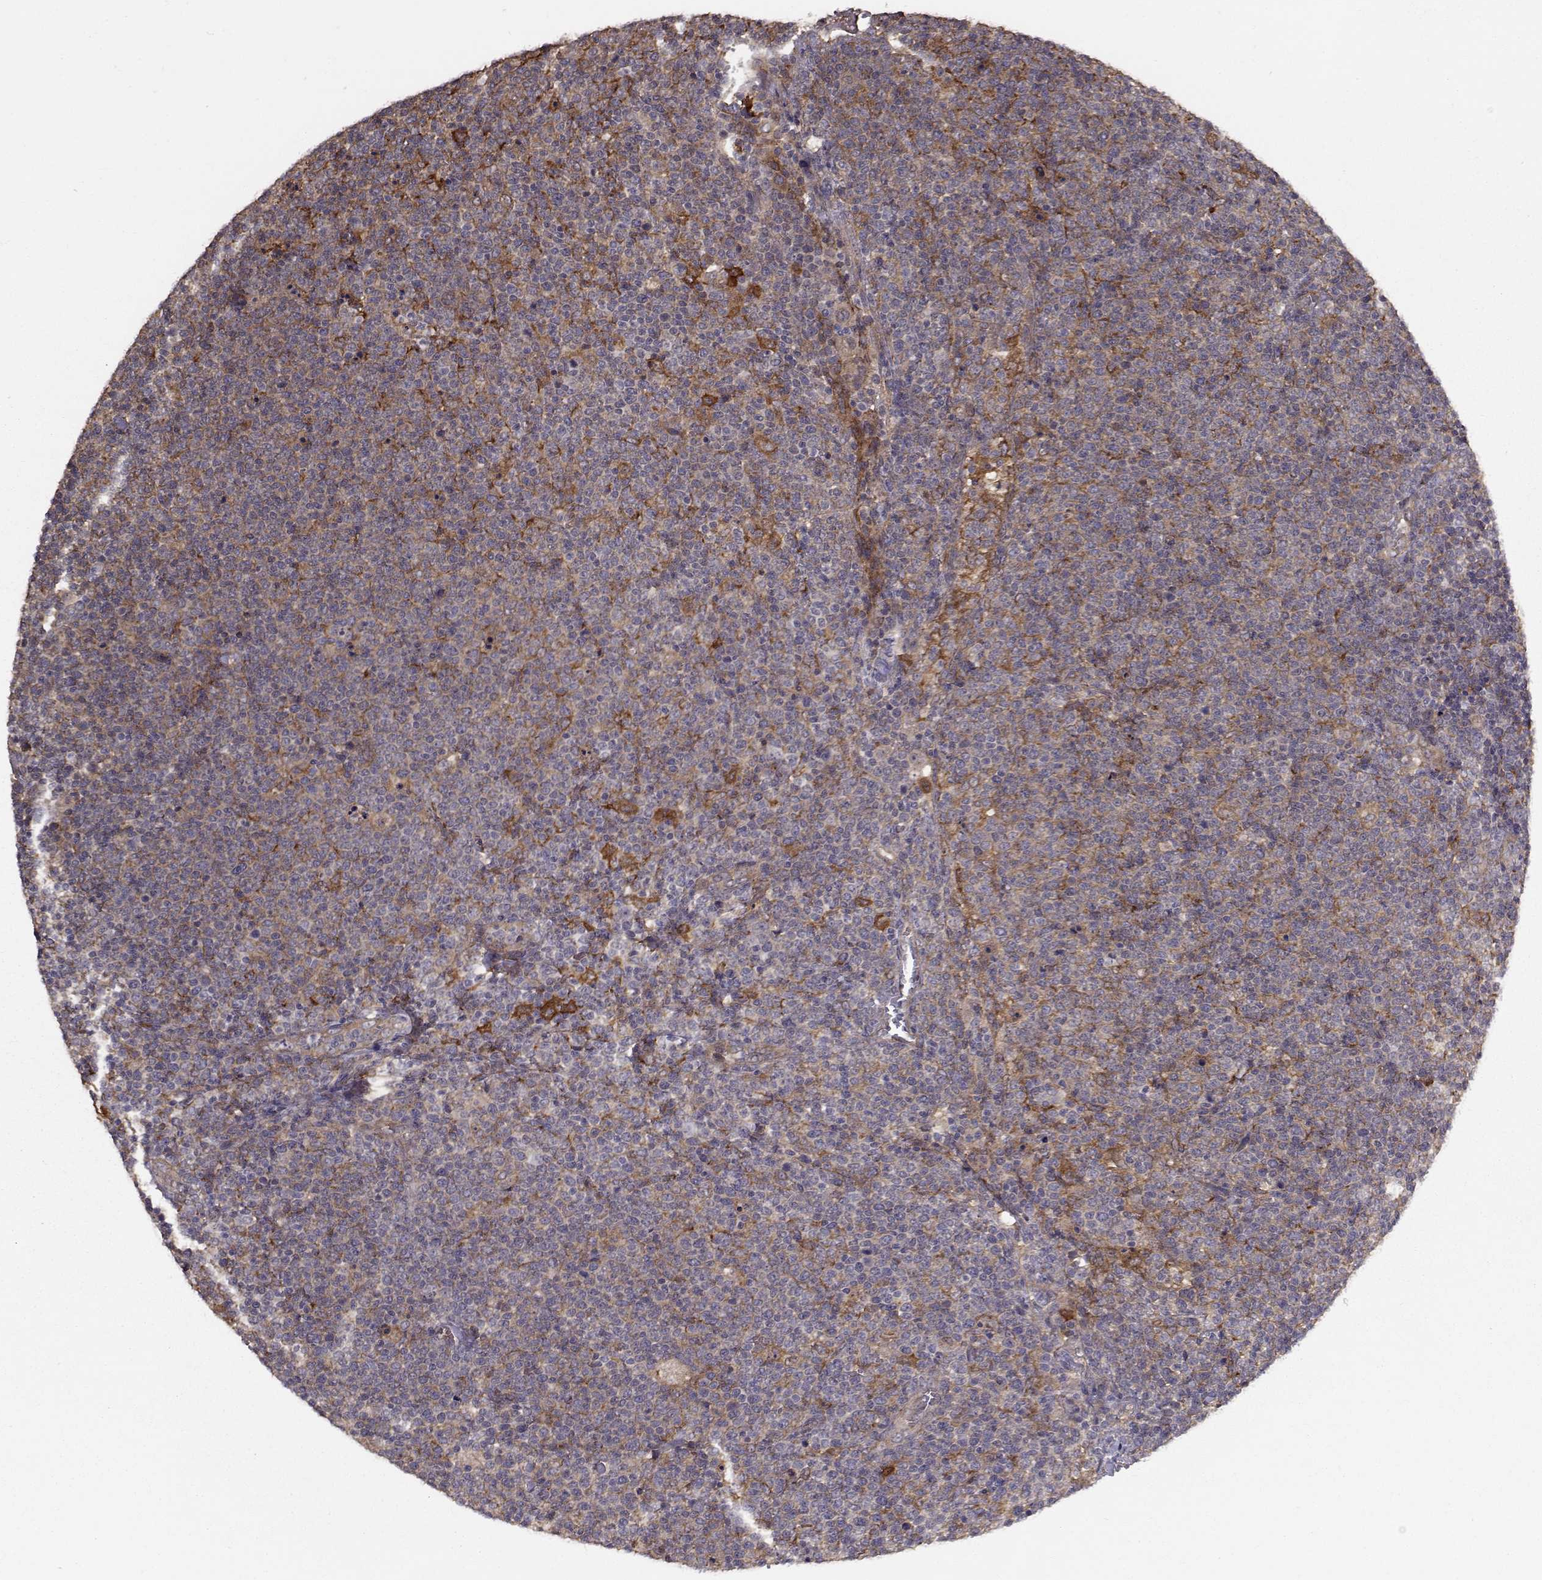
{"staining": {"intensity": "weak", "quantity": ">75%", "location": "cytoplasmic/membranous"}, "tissue": "lymphoma", "cell_type": "Tumor cells", "image_type": "cancer", "snomed": [{"axis": "morphology", "description": "Malignant lymphoma, non-Hodgkin's type, High grade"}, {"axis": "topography", "description": "Lymph node"}], "caption": "Immunohistochemistry (DAB) staining of human malignant lymphoma, non-Hodgkin's type (high-grade) demonstrates weak cytoplasmic/membranous protein staining in about >75% of tumor cells.", "gene": "TRIP10", "patient": {"sex": "male", "age": 61}}